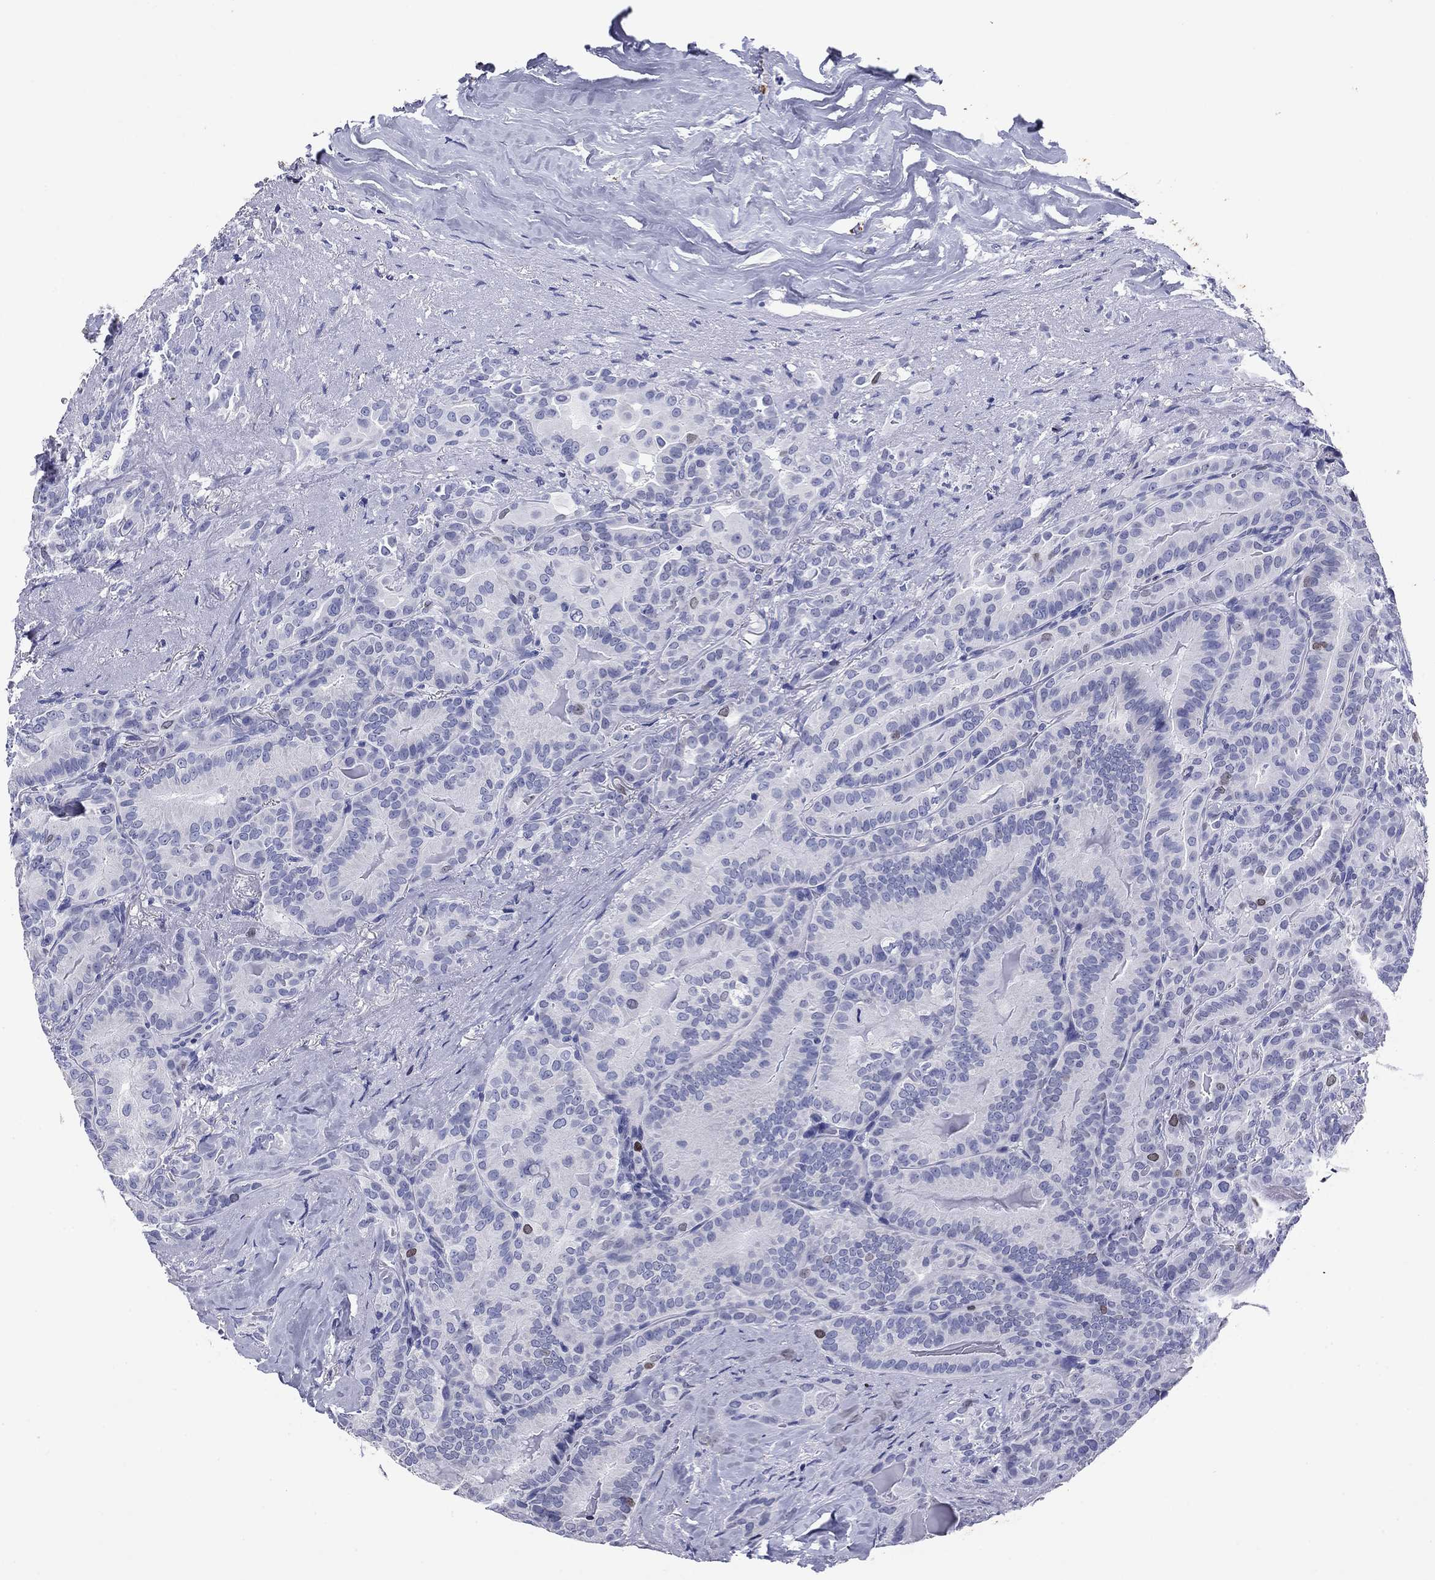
{"staining": {"intensity": "weak", "quantity": "<25%", "location": "nuclear"}, "tissue": "thyroid cancer", "cell_type": "Tumor cells", "image_type": "cancer", "snomed": [{"axis": "morphology", "description": "Papillary adenocarcinoma, NOS"}, {"axis": "topography", "description": "Thyroid gland"}], "caption": "Immunohistochemistry micrograph of neoplastic tissue: thyroid cancer stained with DAB exhibits no significant protein positivity in tumor cells. (Immunohistochemistry (ihc), brightfield microscopy, high magnification).", "gene": "GZMK", "patient": {"sex": "male", "age": 61}}